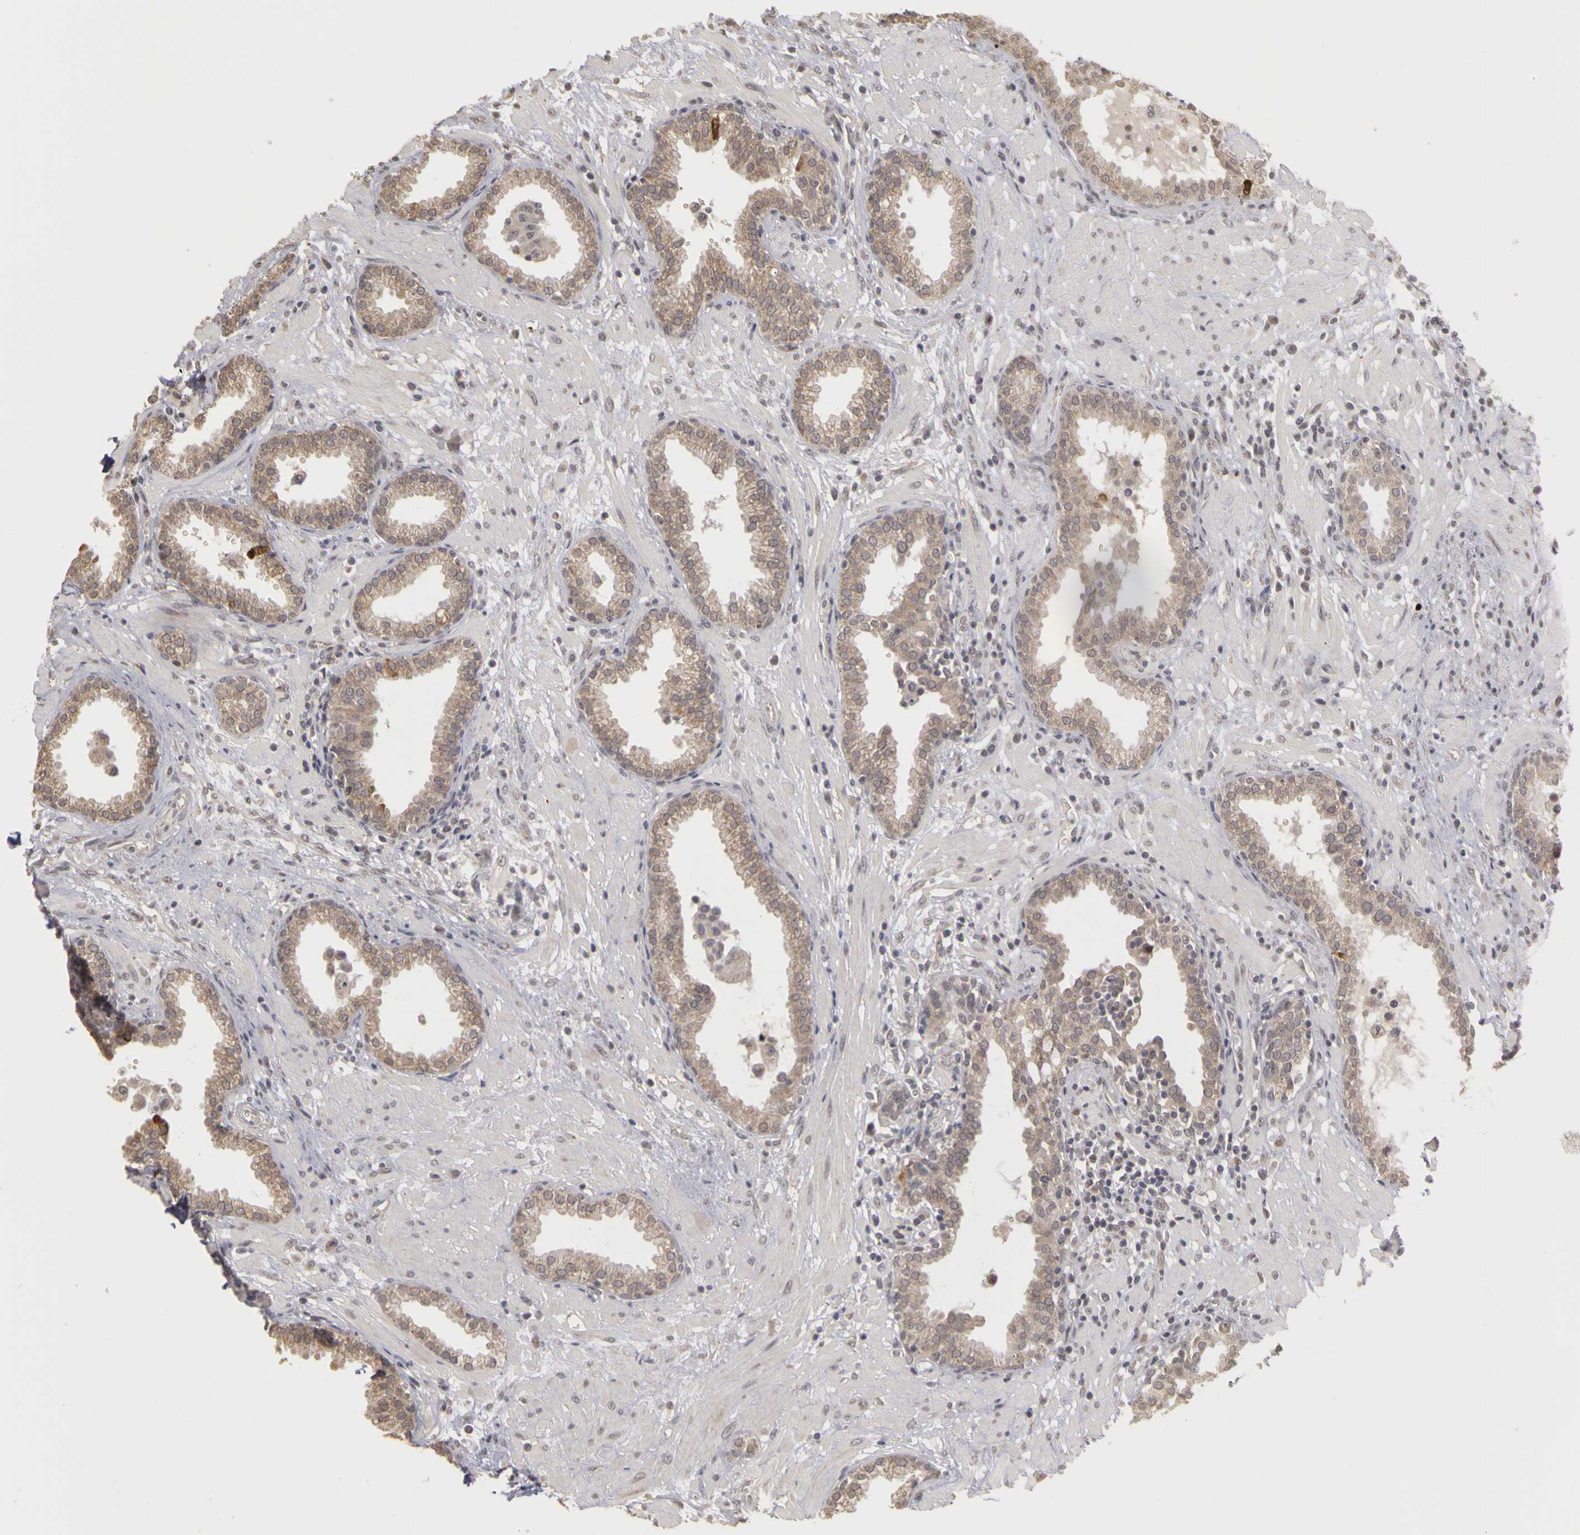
{"staining": {"intensity": "weak", "quantity": ">75%", "location": "cytoplasmic/membranous"}, "tissue": "prostate", "cell_type": "Glandular cells", "image_type": "normal", "snomed": [{"axis": "morphology", "description": "Normal tissue, NOS"}, {"axis": "topography", "description": "Prostate"}], "caption": "Unremarkable prostate displays weak cytoplasmic/membranous staining in approximately >75% of glandular cells (DAB = brown stain, brightfield microscopy at high magnification)..", "gene": "FRMD7", "patient": {"sex": "male", "age": 64}}